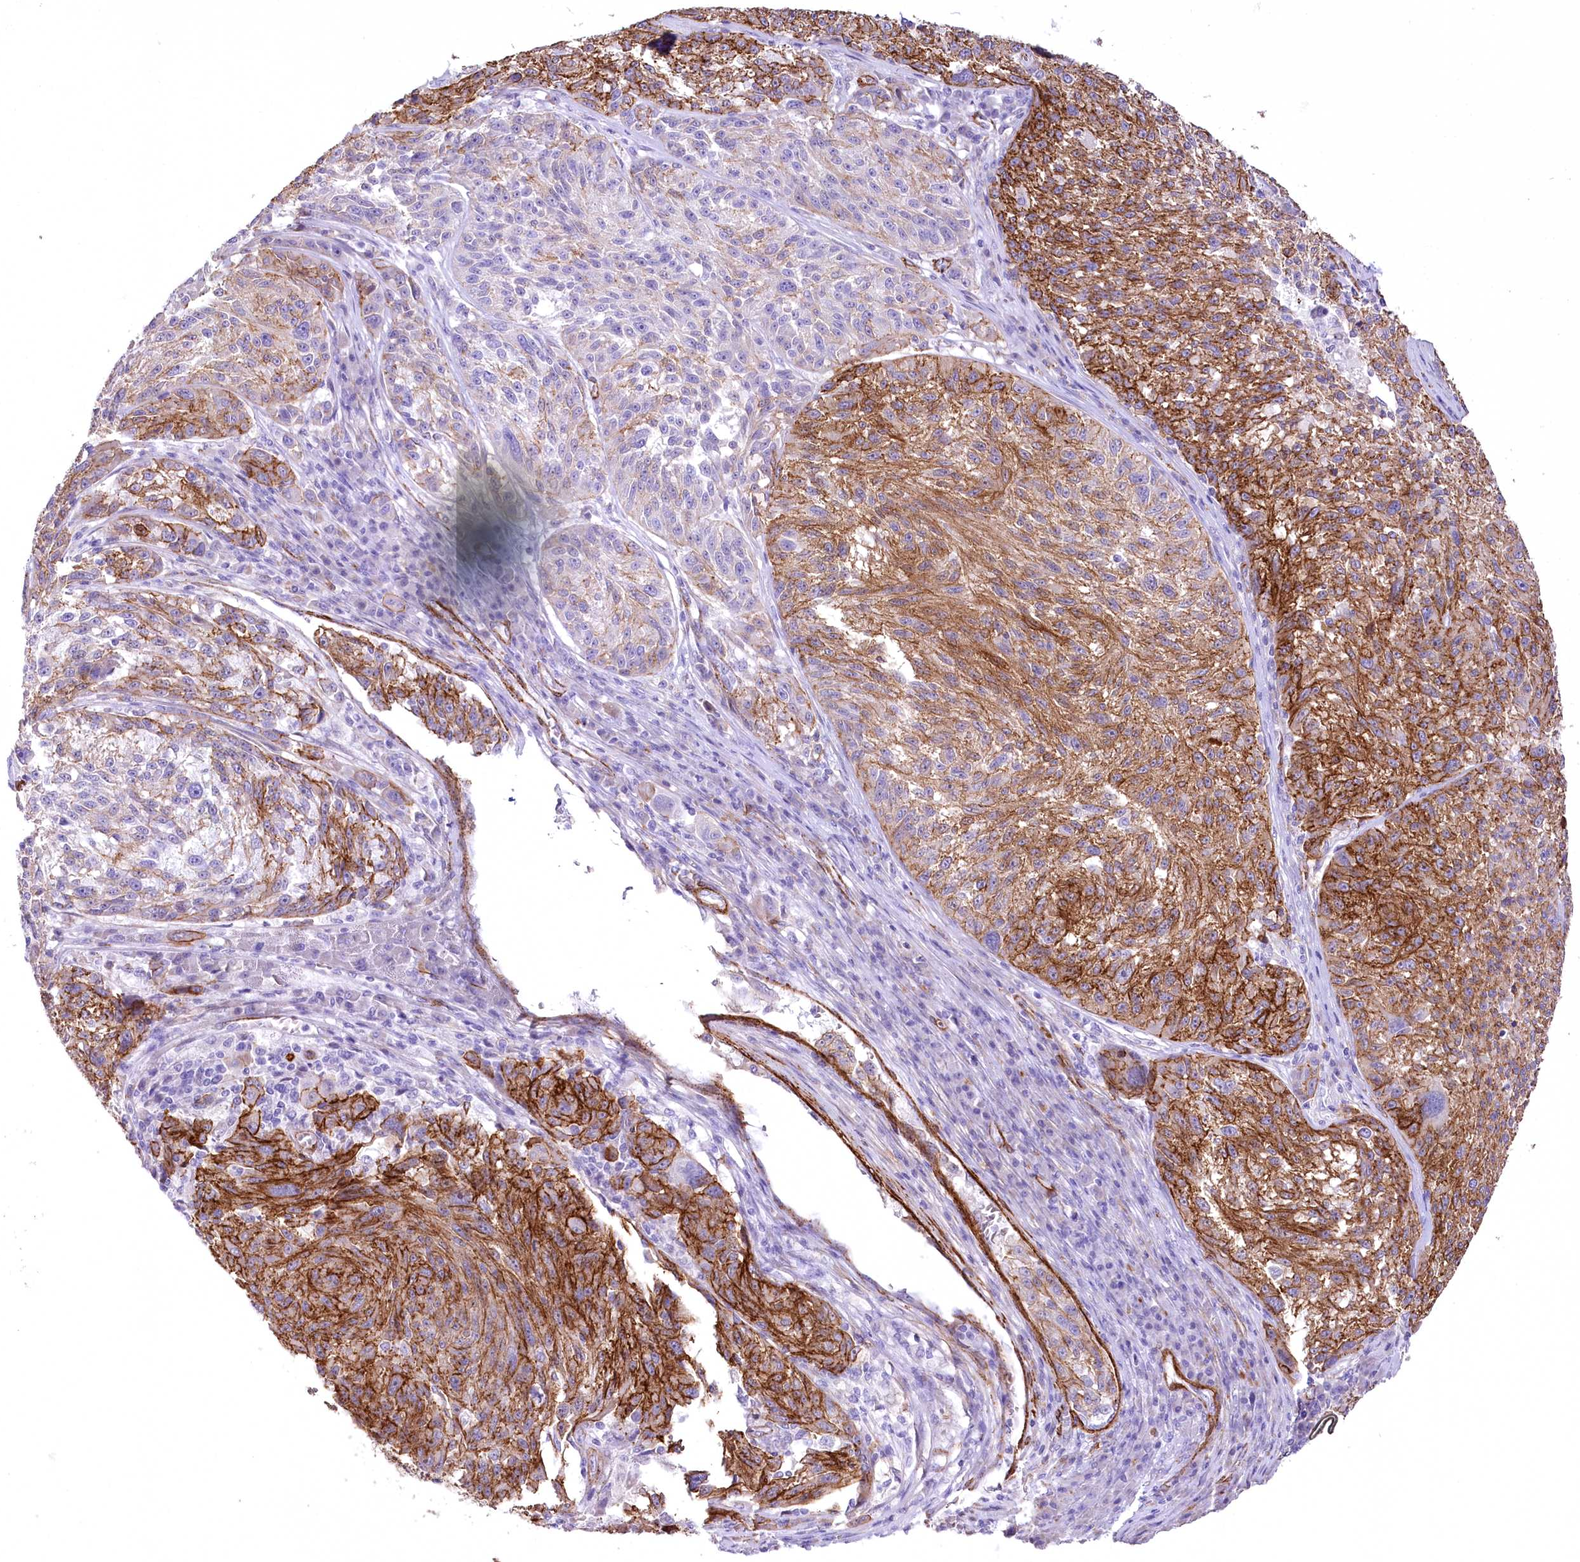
{"staining": {"intensity": "strong", "quantity": "25%-75%", "location": "cytoplasmic/membranous"}, "tissue": "melanoma", "cell_type": "Tumor cells", "image_type": "cancer", "snomed": [{"axis": "morphology", "description": "Malignant melanoma, NOS"}, {"axis": "topography", "description": "Skin"}], "caption": "Immunohistochemistry staining of malignant melanoma, which demonstrates high levels of strong cytoplasmic/membranous staining in about 25%-75% of tumor cells indicating strong cytoplasmic/membranous protein staining. The staining was performed using DAB (brown) for protein detection and nuclei were counterstained in hematoxylin (blue).", "gene": "SYNPO2", "patient": {"sex": "male", "age": 53}}